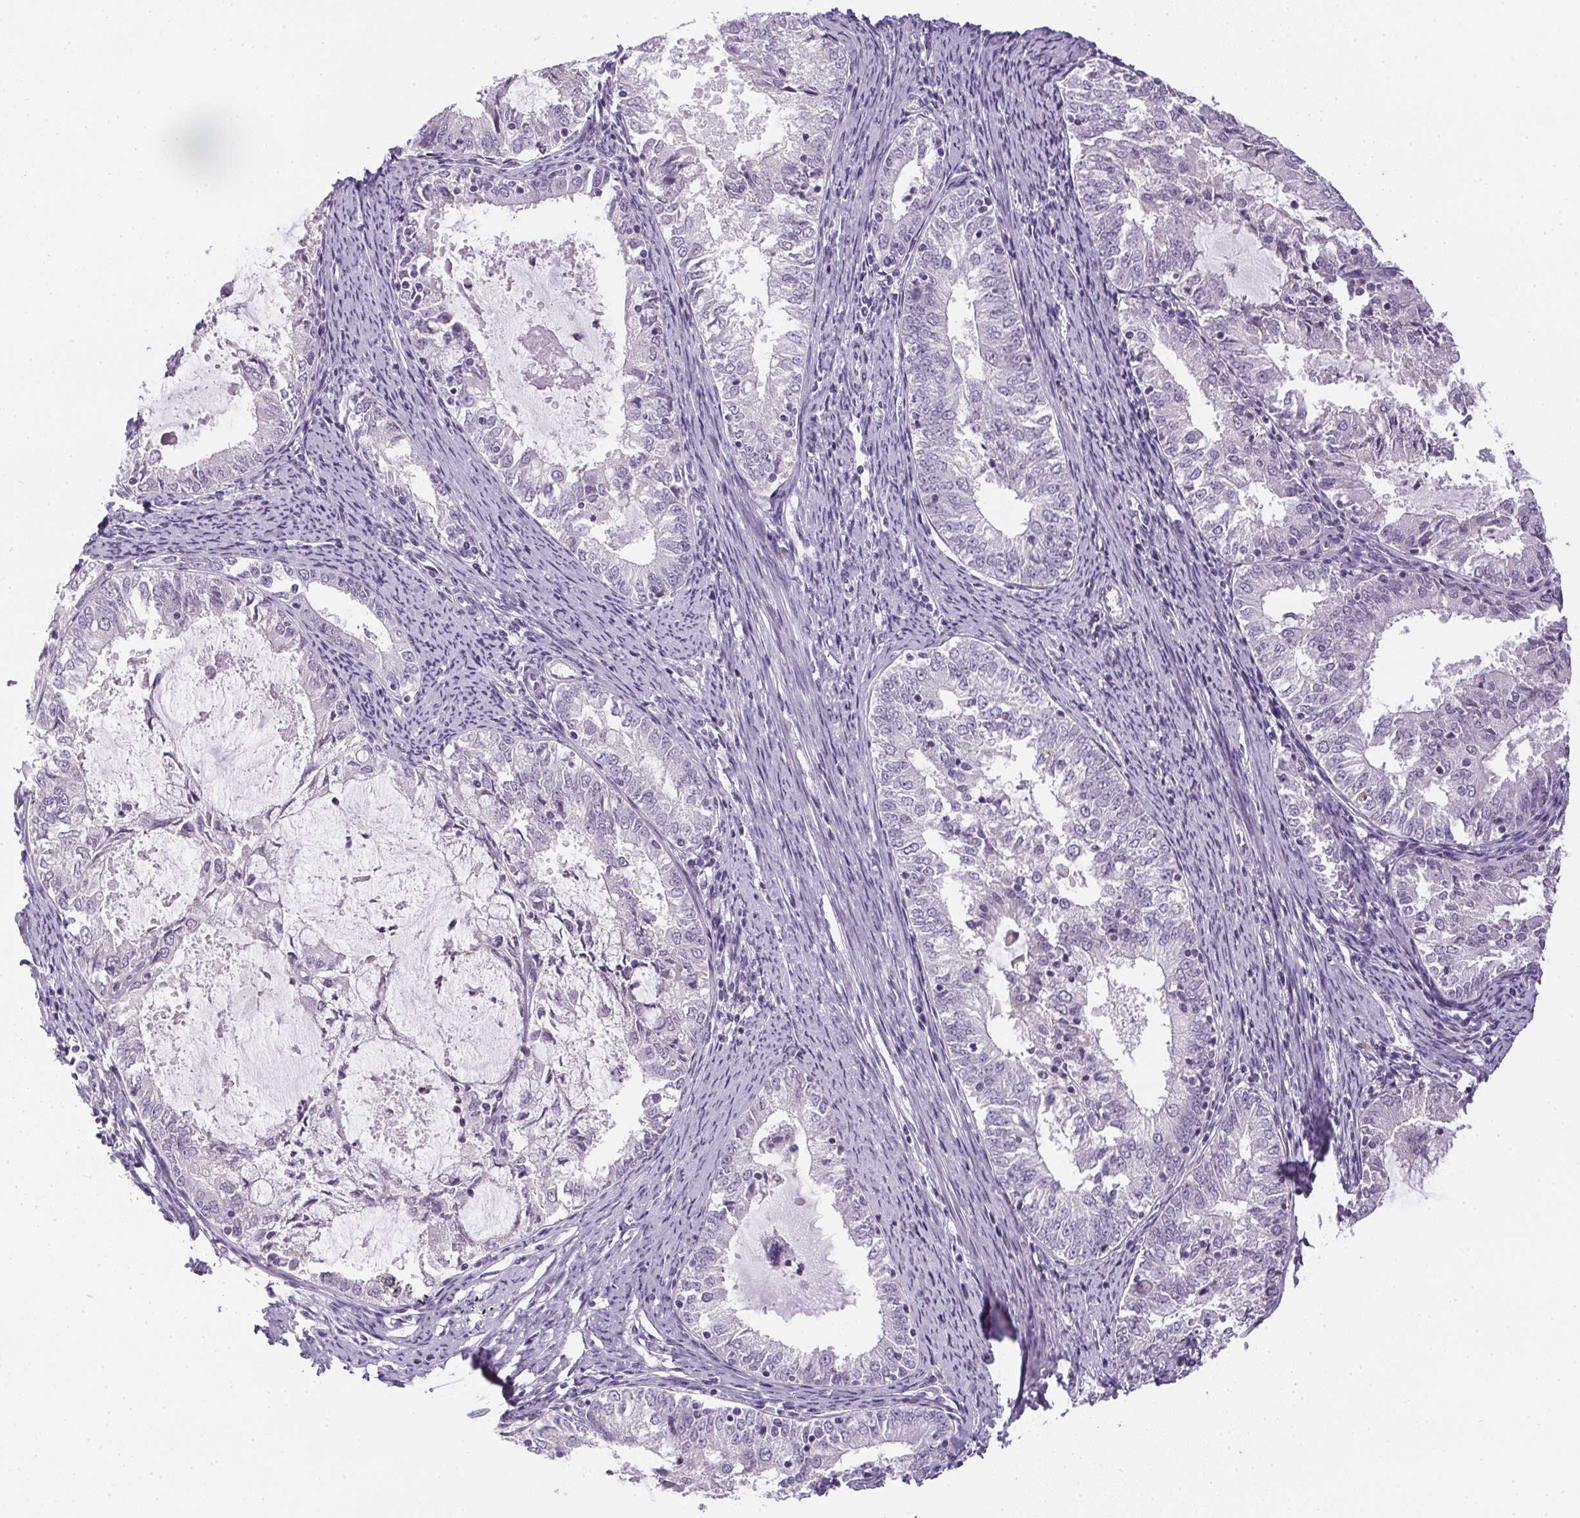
{"staining": {"intensity": "negative", "quantity": "none", "location": "none"}, "tissue": "endometrial cancer", "cell_type": "Tumor cells", "image_type": "cancer", "snomed": [{"axis": "morphology", "description": "Adenocarcinoma, NOS"}, {"axis": "topography", "description": "Endometrium"}], "caption": "Tumor cells show no significant protein staining in endometrial adenocarcinoma.", "gene": "GSDMC", "patient": {"sex": "female", "age": 57}}